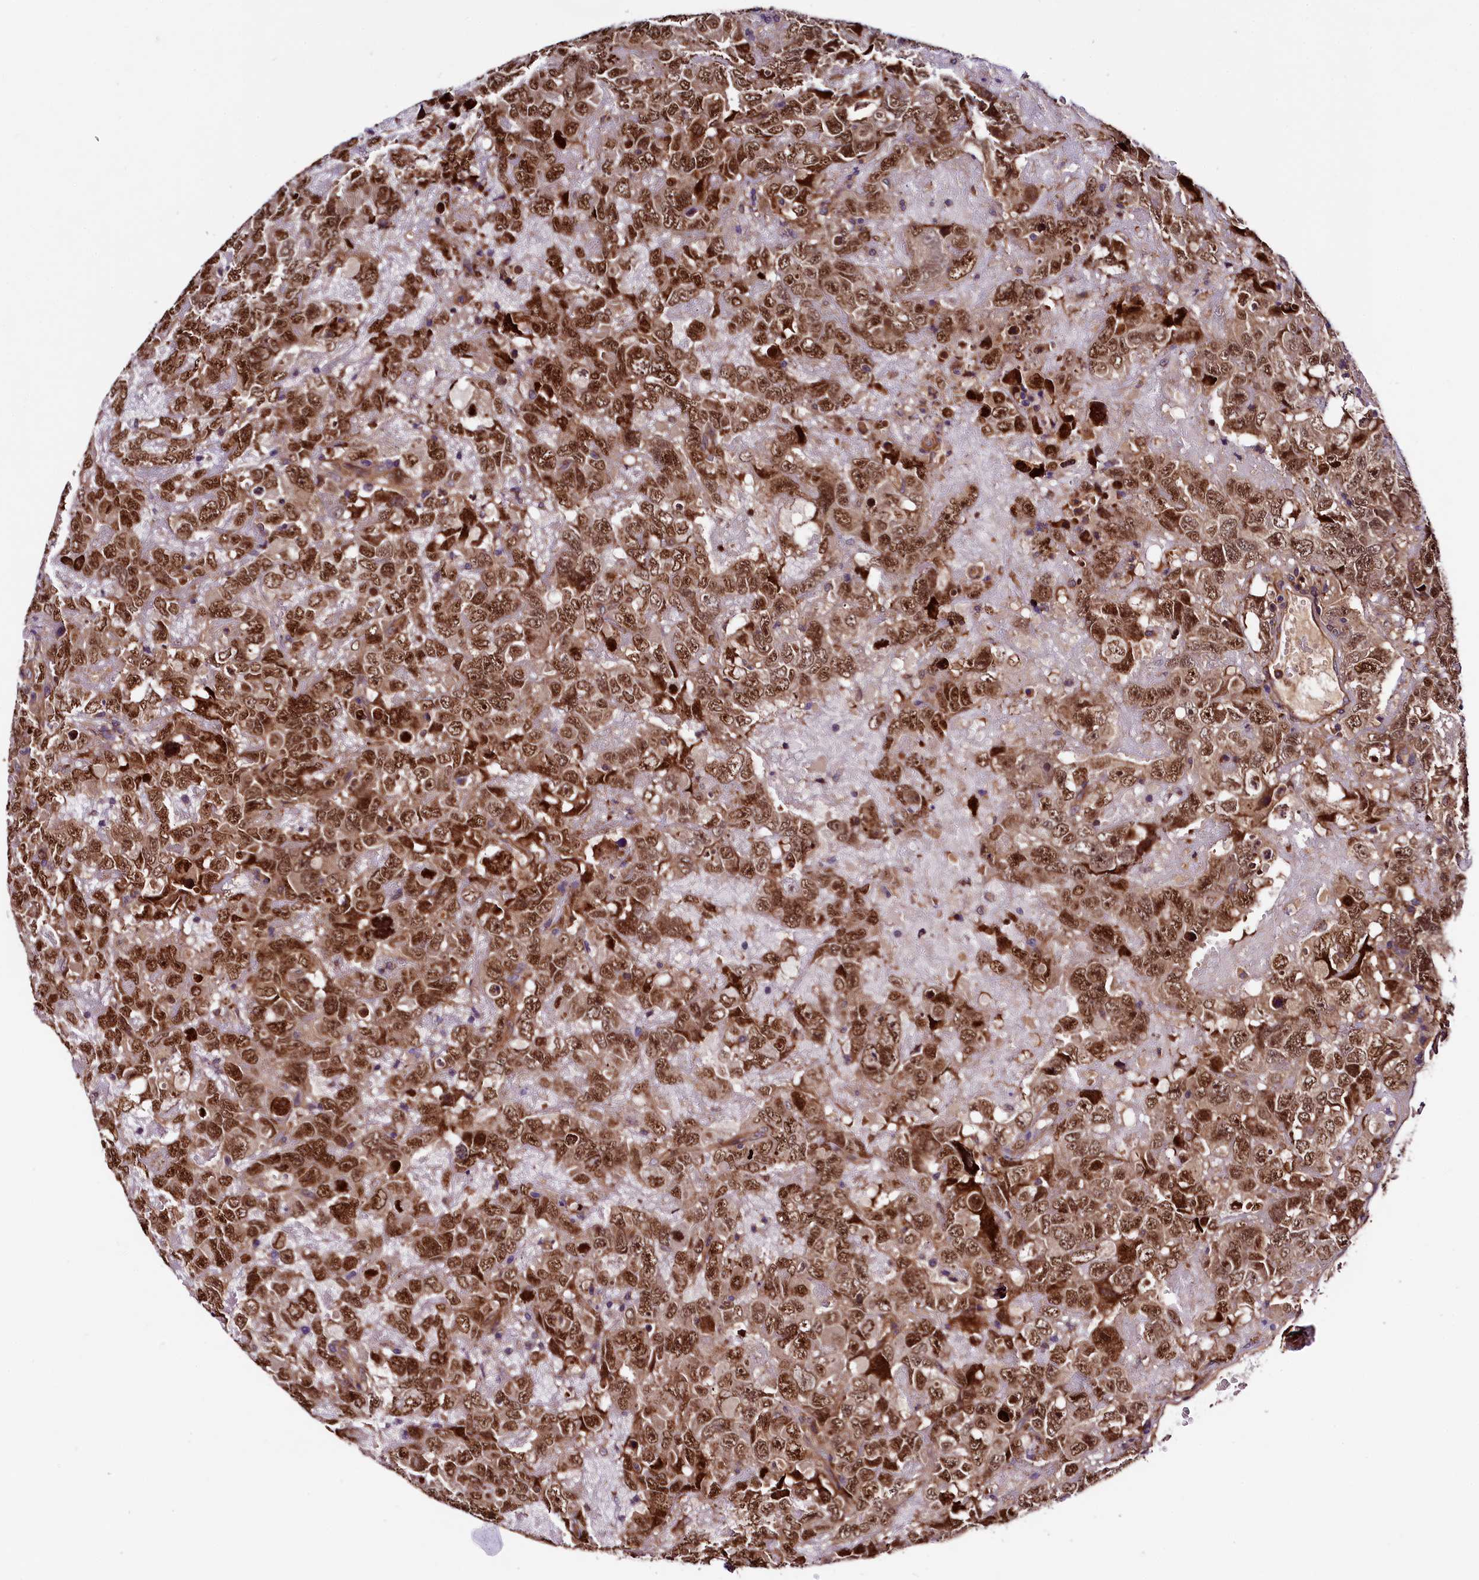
{"staining": {"intensity": "strong", "quantity": ">75%", "location": "nuclear"}, "tissue": "testis cancer", "cell_type": "Tumor cells", "image_type": "cancer", "snomed": [{"axis": "morphology", "description": "Carcinoma, Embryonal, NOS"}, {"axis": "topography", "description": "Testis"}], "caption": "This is a histology image of immunohistochemistry staining of embryonal carcinoma (testis), which shows strong staining in the nuclear of tumor cells.", "gene": "VPS35", "patient": {"sex": "male", "age": 45}}